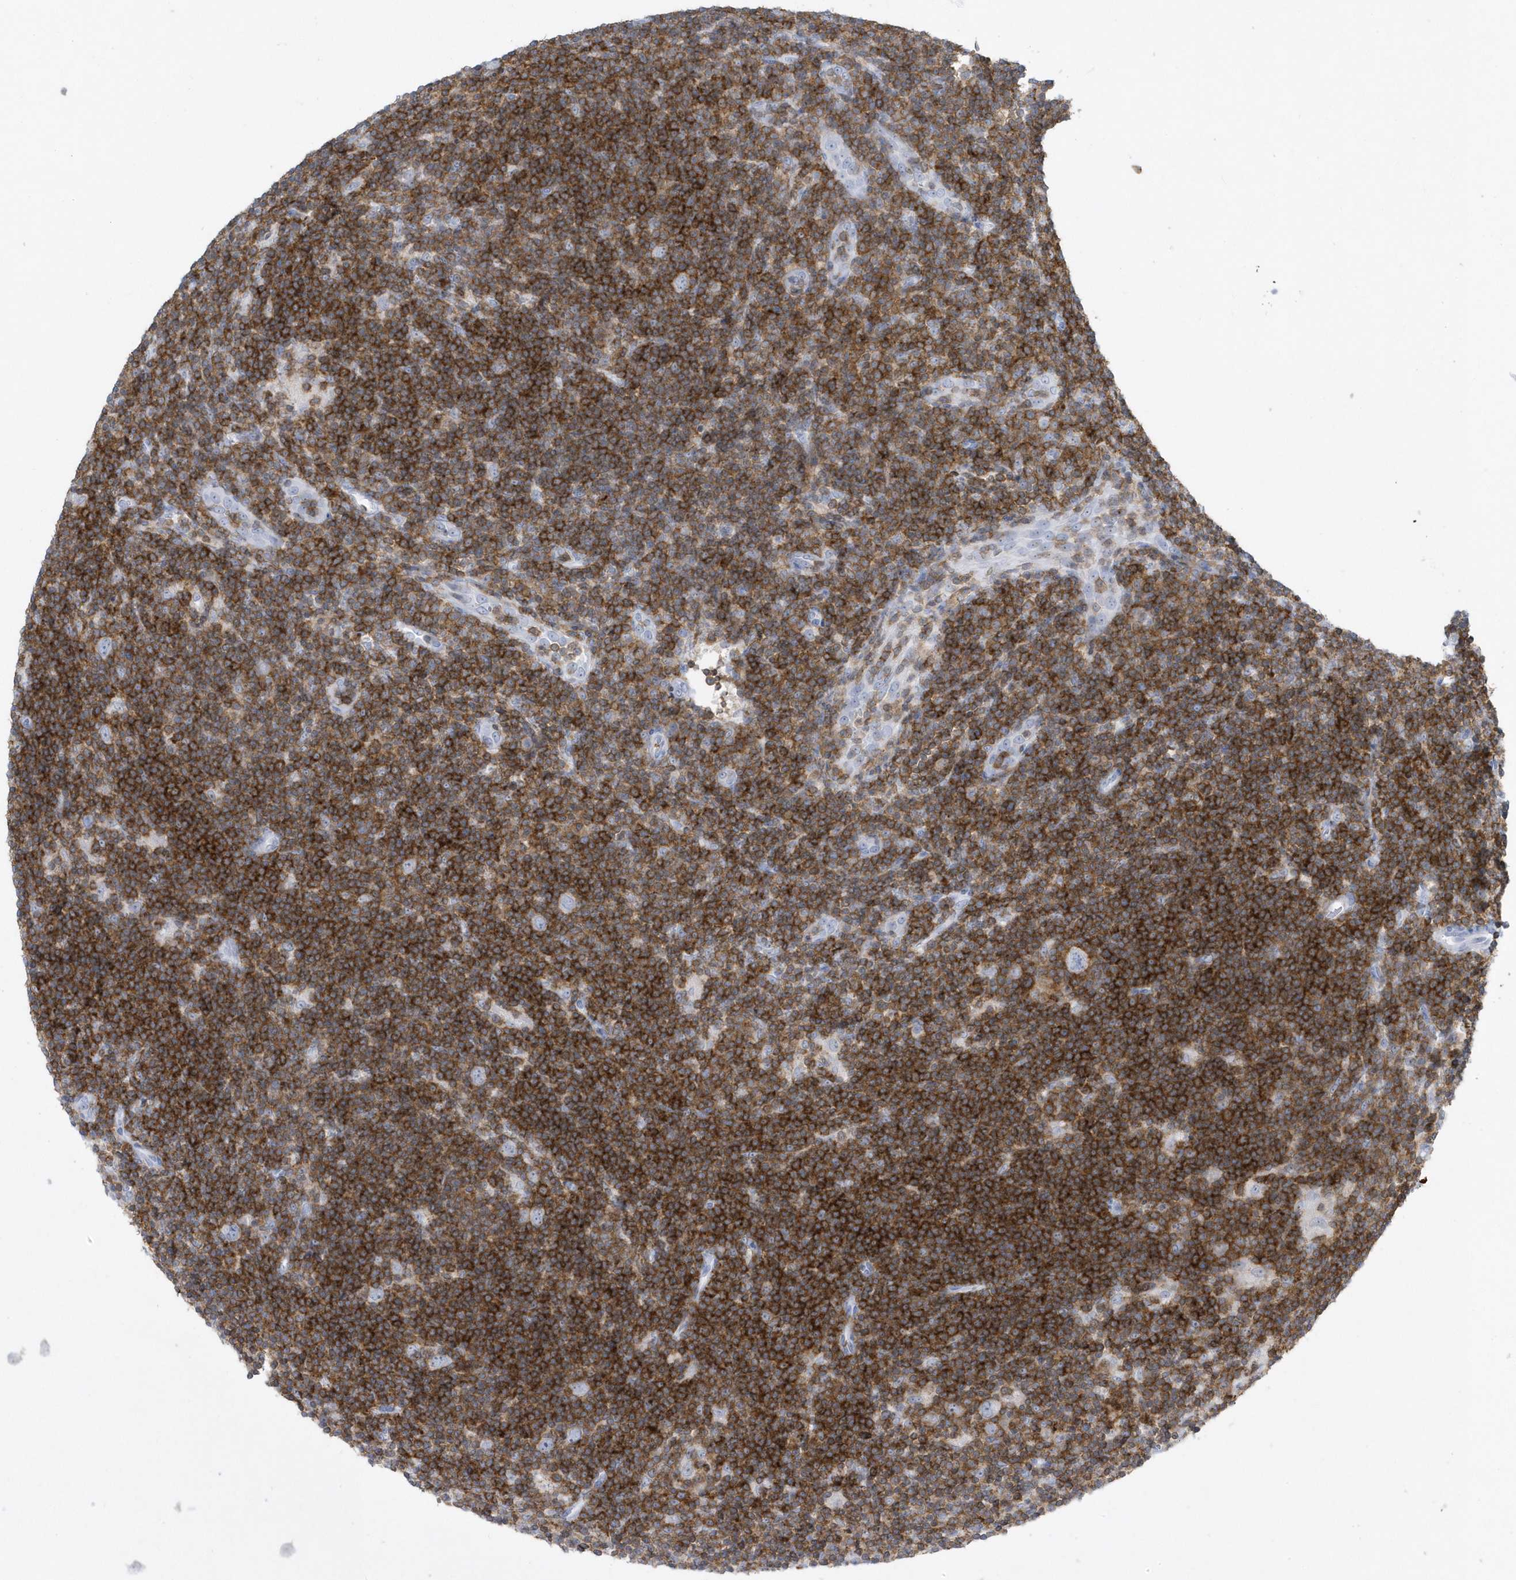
{"staining": {"intensity": "negative", "quantity": "none", "location": "none"}, "tissue": "lymphoma", "cell_type": "Tumor cells", "image_type": "cancer", "snomed": [{"axis": "morphology", "description": "Hodgkin's disease, NOS"}, {"axis": "topography", "description": "Lymph node"}], "caption": "A high-resolution image shows immunohistochemistry staining of lymphoma, which exhibits no significant positivity in tumor cells.", "gene": "PSD4", "patient": {"sex": "female", "age": 57}}